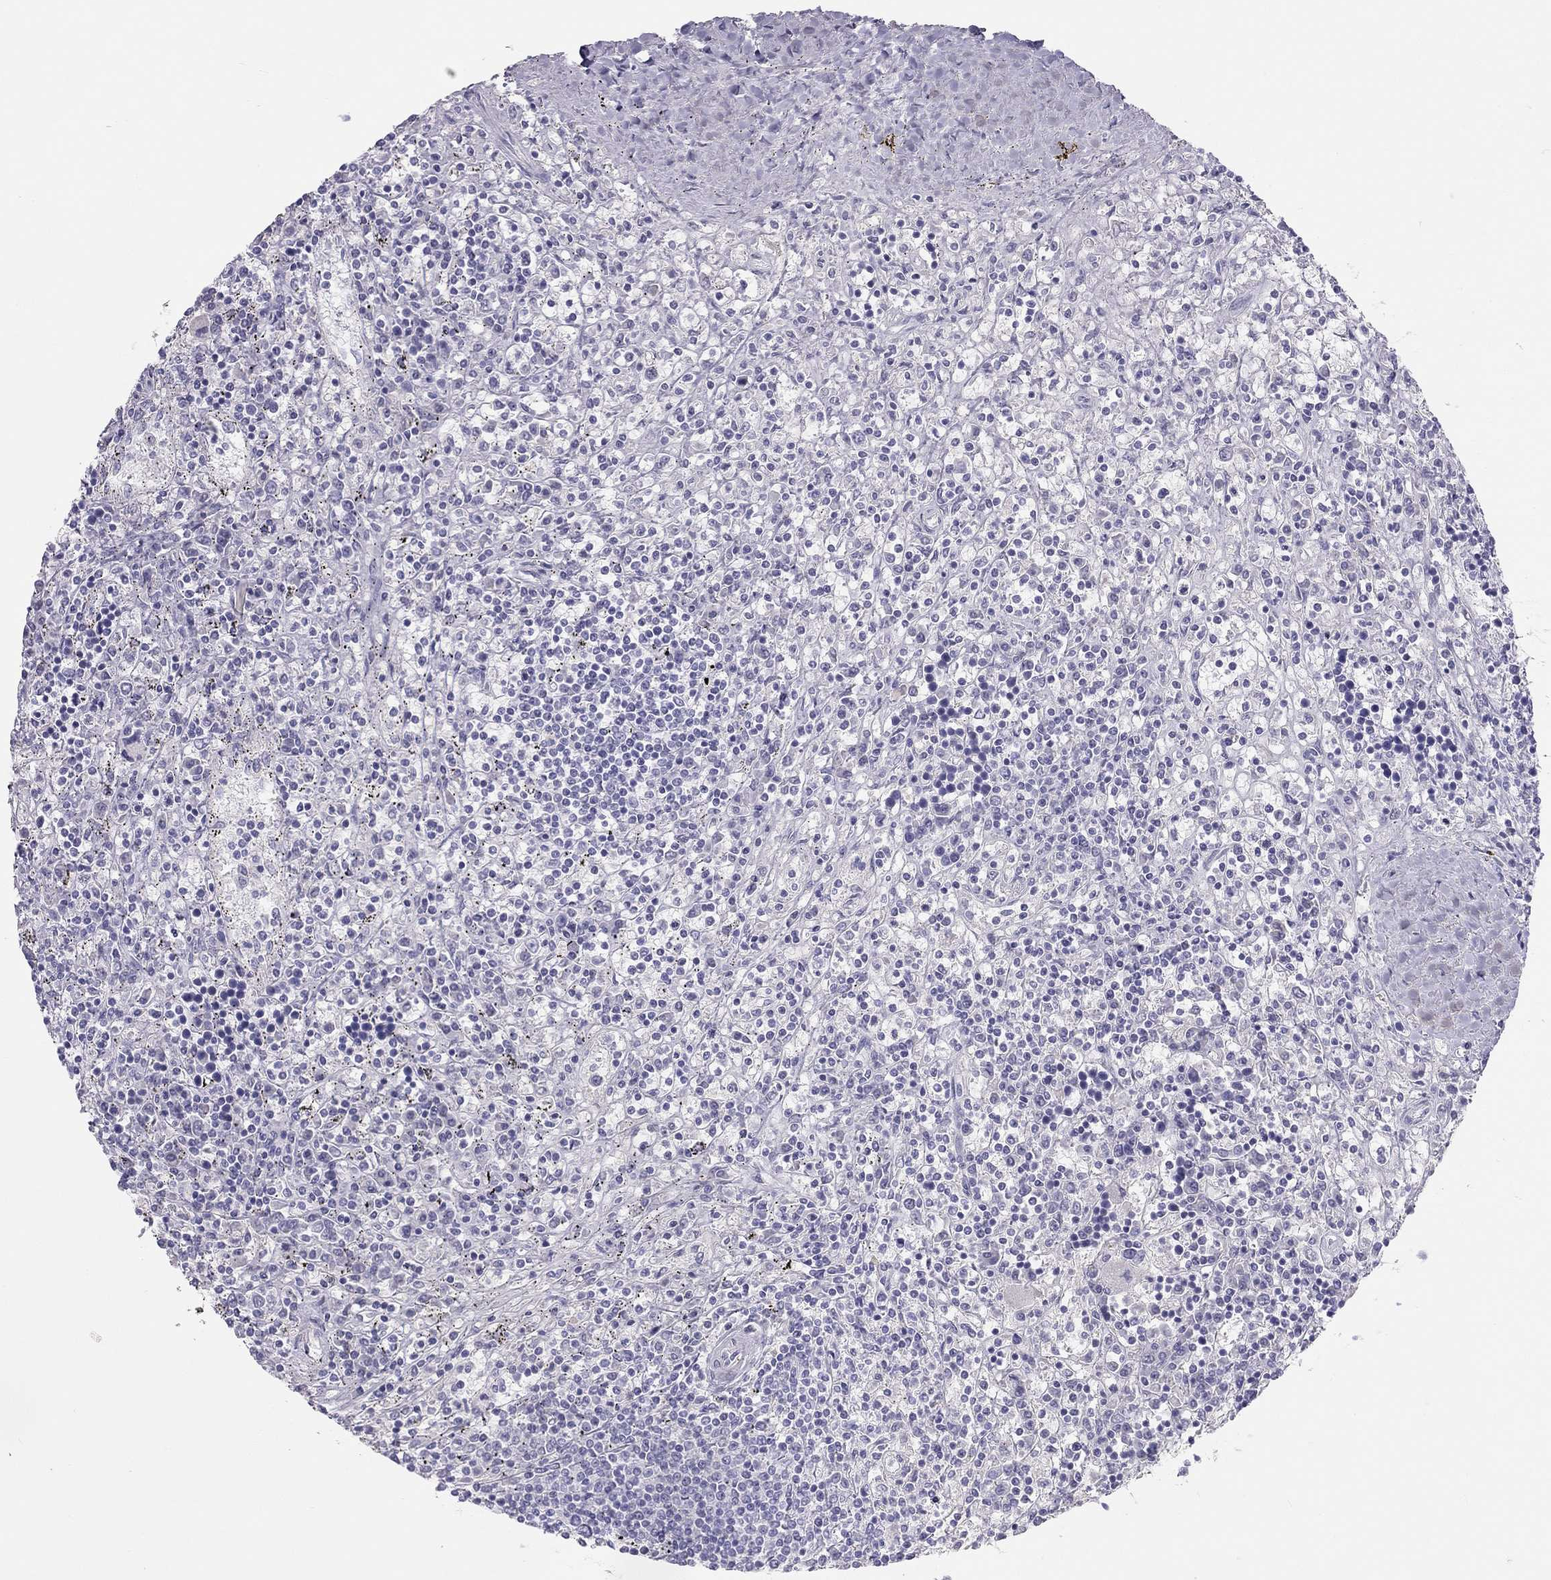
{"staining": {"intensity": "negative", "quantity": "none", "location": "none"}, "tissue": "lymphoma", "cell_type": "Tumor cells", "image_type": "cancer", "snomed": [{"axis": "morphology", "description": "Malignant lymphoma, non-Hodgkin's type, Low grade"}, {"axis": "topography", "description": "Spleen"}], "caption": "This is an immunohistochemistry image of human lymphoma. There is no expression in tumor cells.", "gene": "SPATA12", "patient": {"sex": "male", "age": 62}}